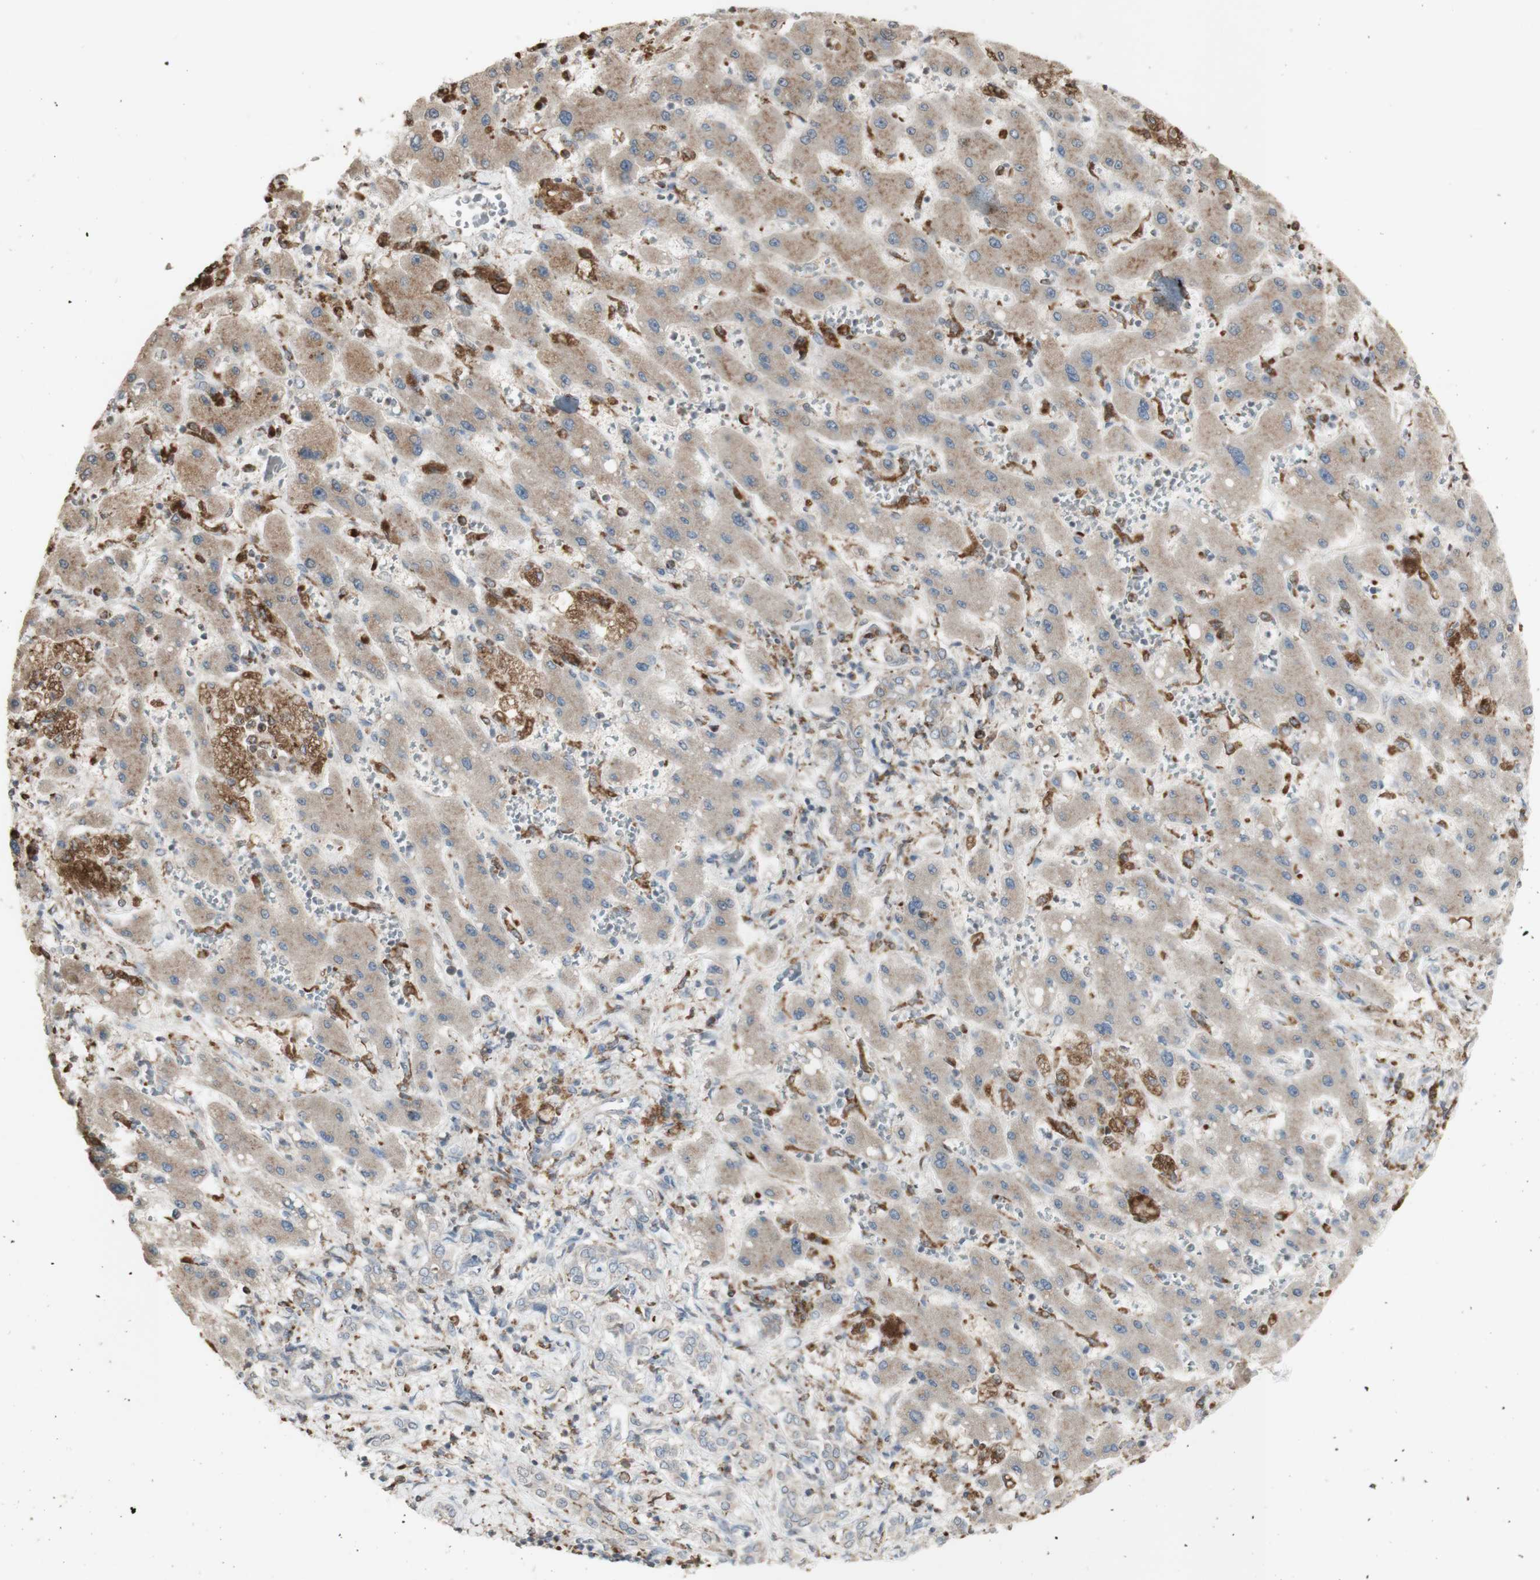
{"staining": {"intensity": "negative", "quantity": "none", "location": "none"}, "tissue": "liver cancer", "cell_type": "Tumor cells", "image_type": "cancer", "snomed": [{"axis": "morphology", "description": "Cholangiocarcinoma"}, {"axis": "topography", "description": "Liver"}], "caption": "The micrograph exhibits no significant expression in tumor cells of liver cancer (cholangiocarcinoma).", "gene": "ATP6V1E1", "patient": {"sex": "male", "age": 50}}